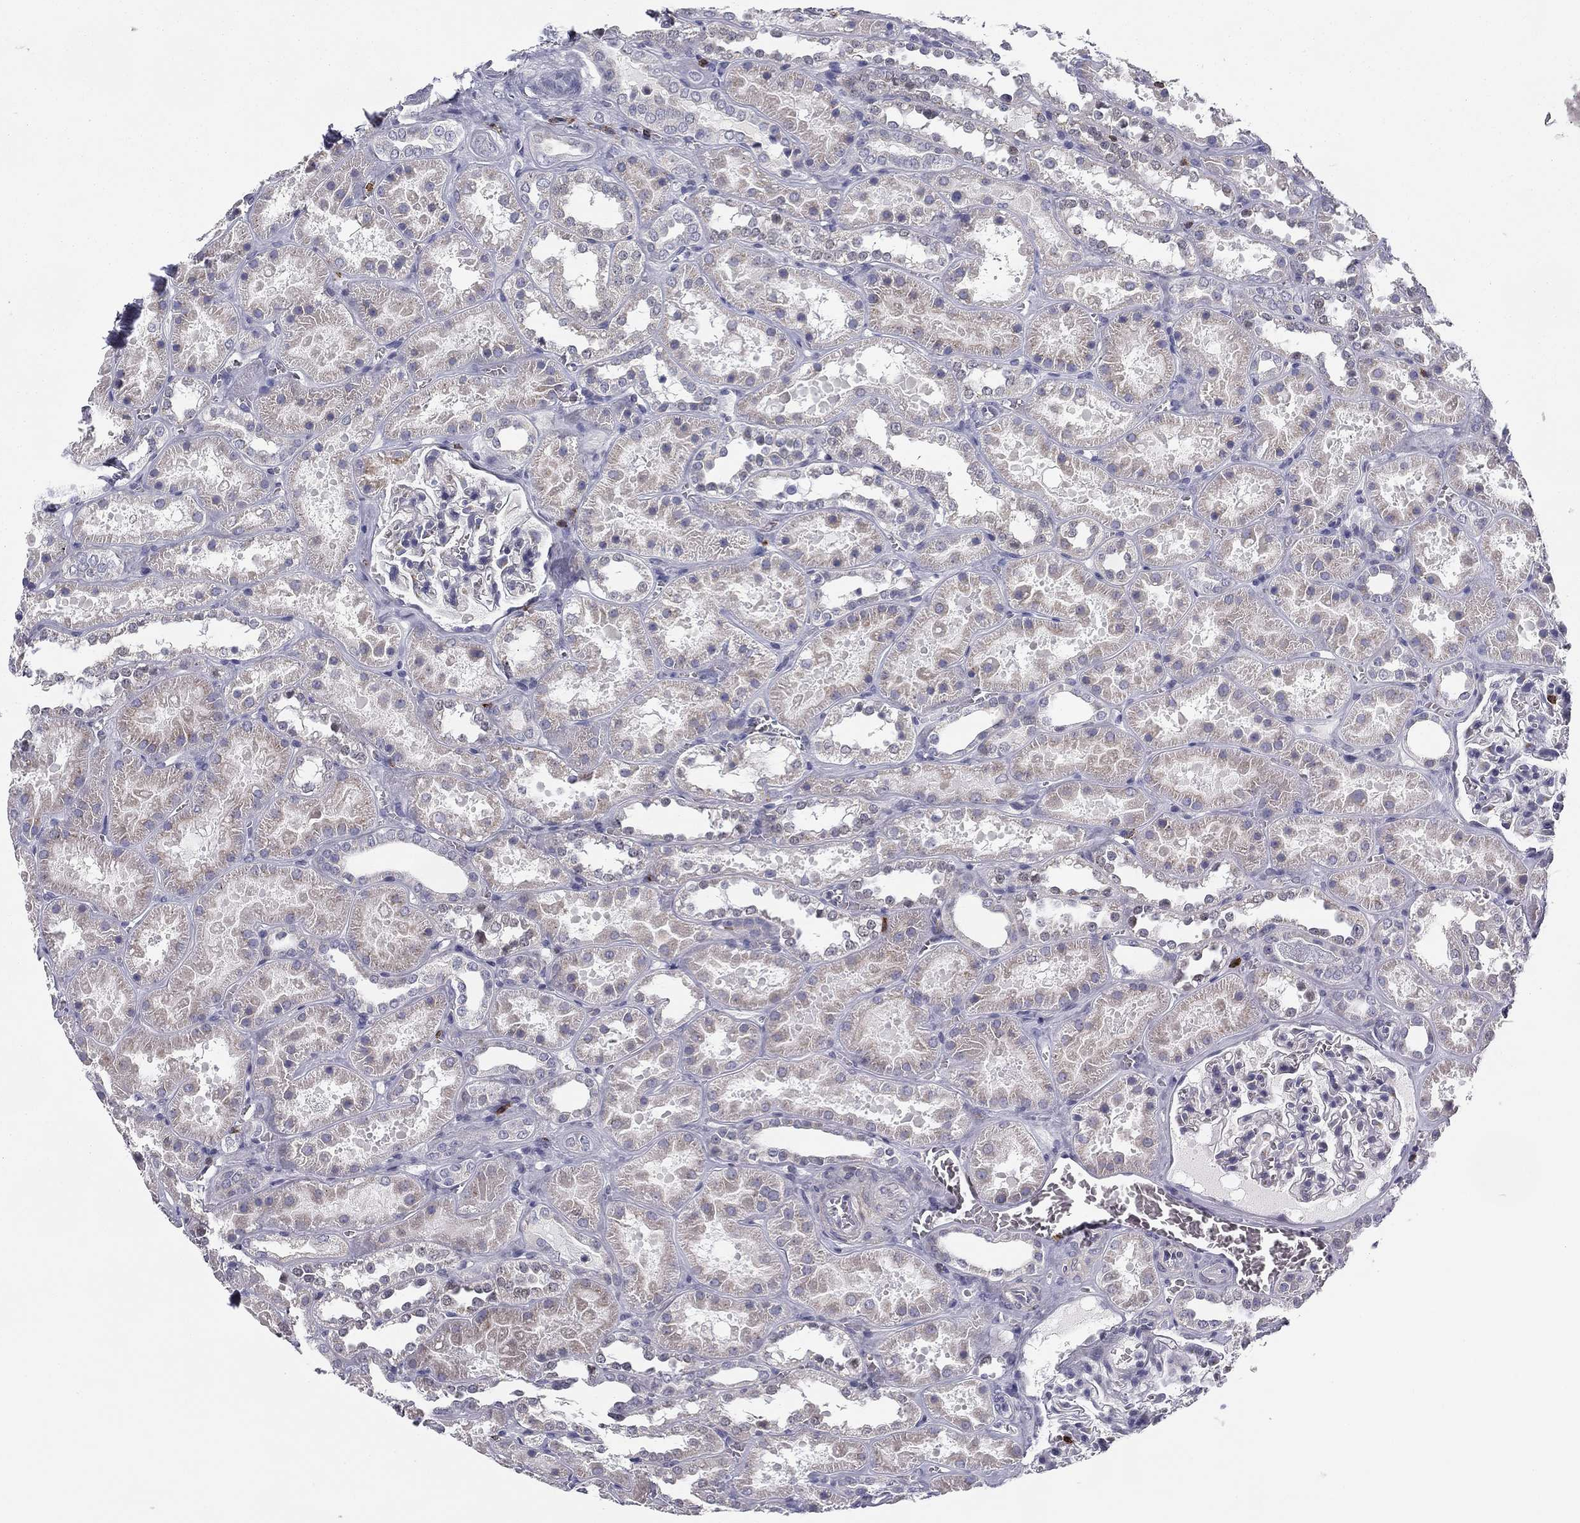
{"staining": {"intensity": "negative", "quantity": "none", "location": "none"}, "tissue": "kidney", "cell_type": "Cells in glomeruli", "image_type": "normal", "snomed": [{"axis": "morphology", "description": "Normal tissue, NOS"}, {"axis": "topography", "description": "Kidney"}], "caption": "The immunohistochemistry (IHC) photomicrograph has no significant staining in cells in glomeruli of kidney. (DAB immunohistochemistry, high magnification).", "gene": "TRAT1", "patient": {"sex": "female", "age": 41}}